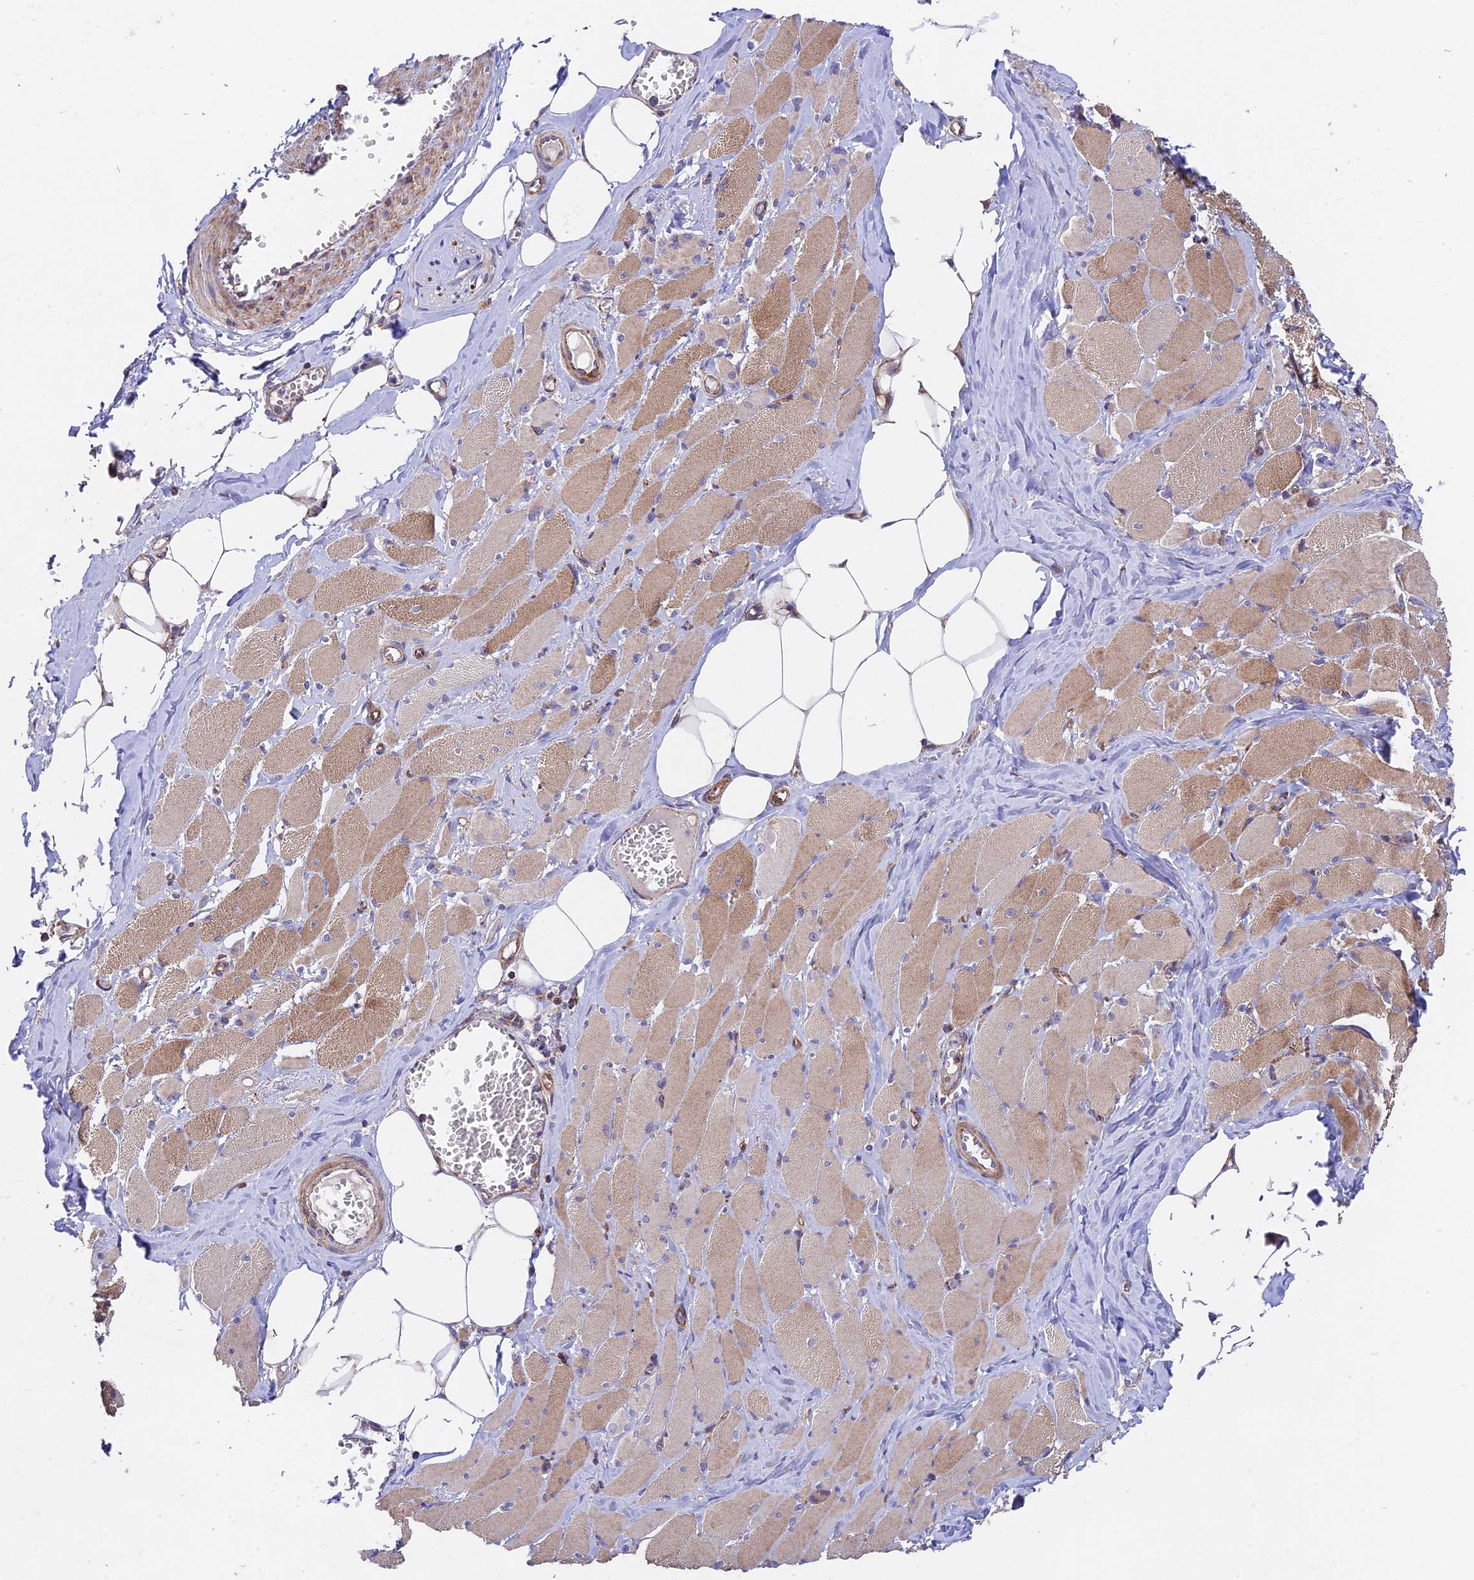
{"staining": {"intensity": "strong", "quantity": "25%-75%", "location": "cytoplasmic/membranous"}, "tissue": "skeletal muscle", "cell_type": "Myocytes", "image_type": "normal", "snomed": [{"axis": "morphology", "description": "Normal tissue, NOS"}, {"axis": "morphology", "description": "Basal cell carcinoma"}, {"axis": "topography", "description": "Skeletal muscle"}], "caption": "High-power microscopy captured an immunohistochemistry (IHC) image of benign skeletal muscle, revealing strong cytoplasmic/membranous staining in approximately 25%-75% of myocytes.", "gene": "KHDC3L", "patient": {"sex": "female", "age": 64}}